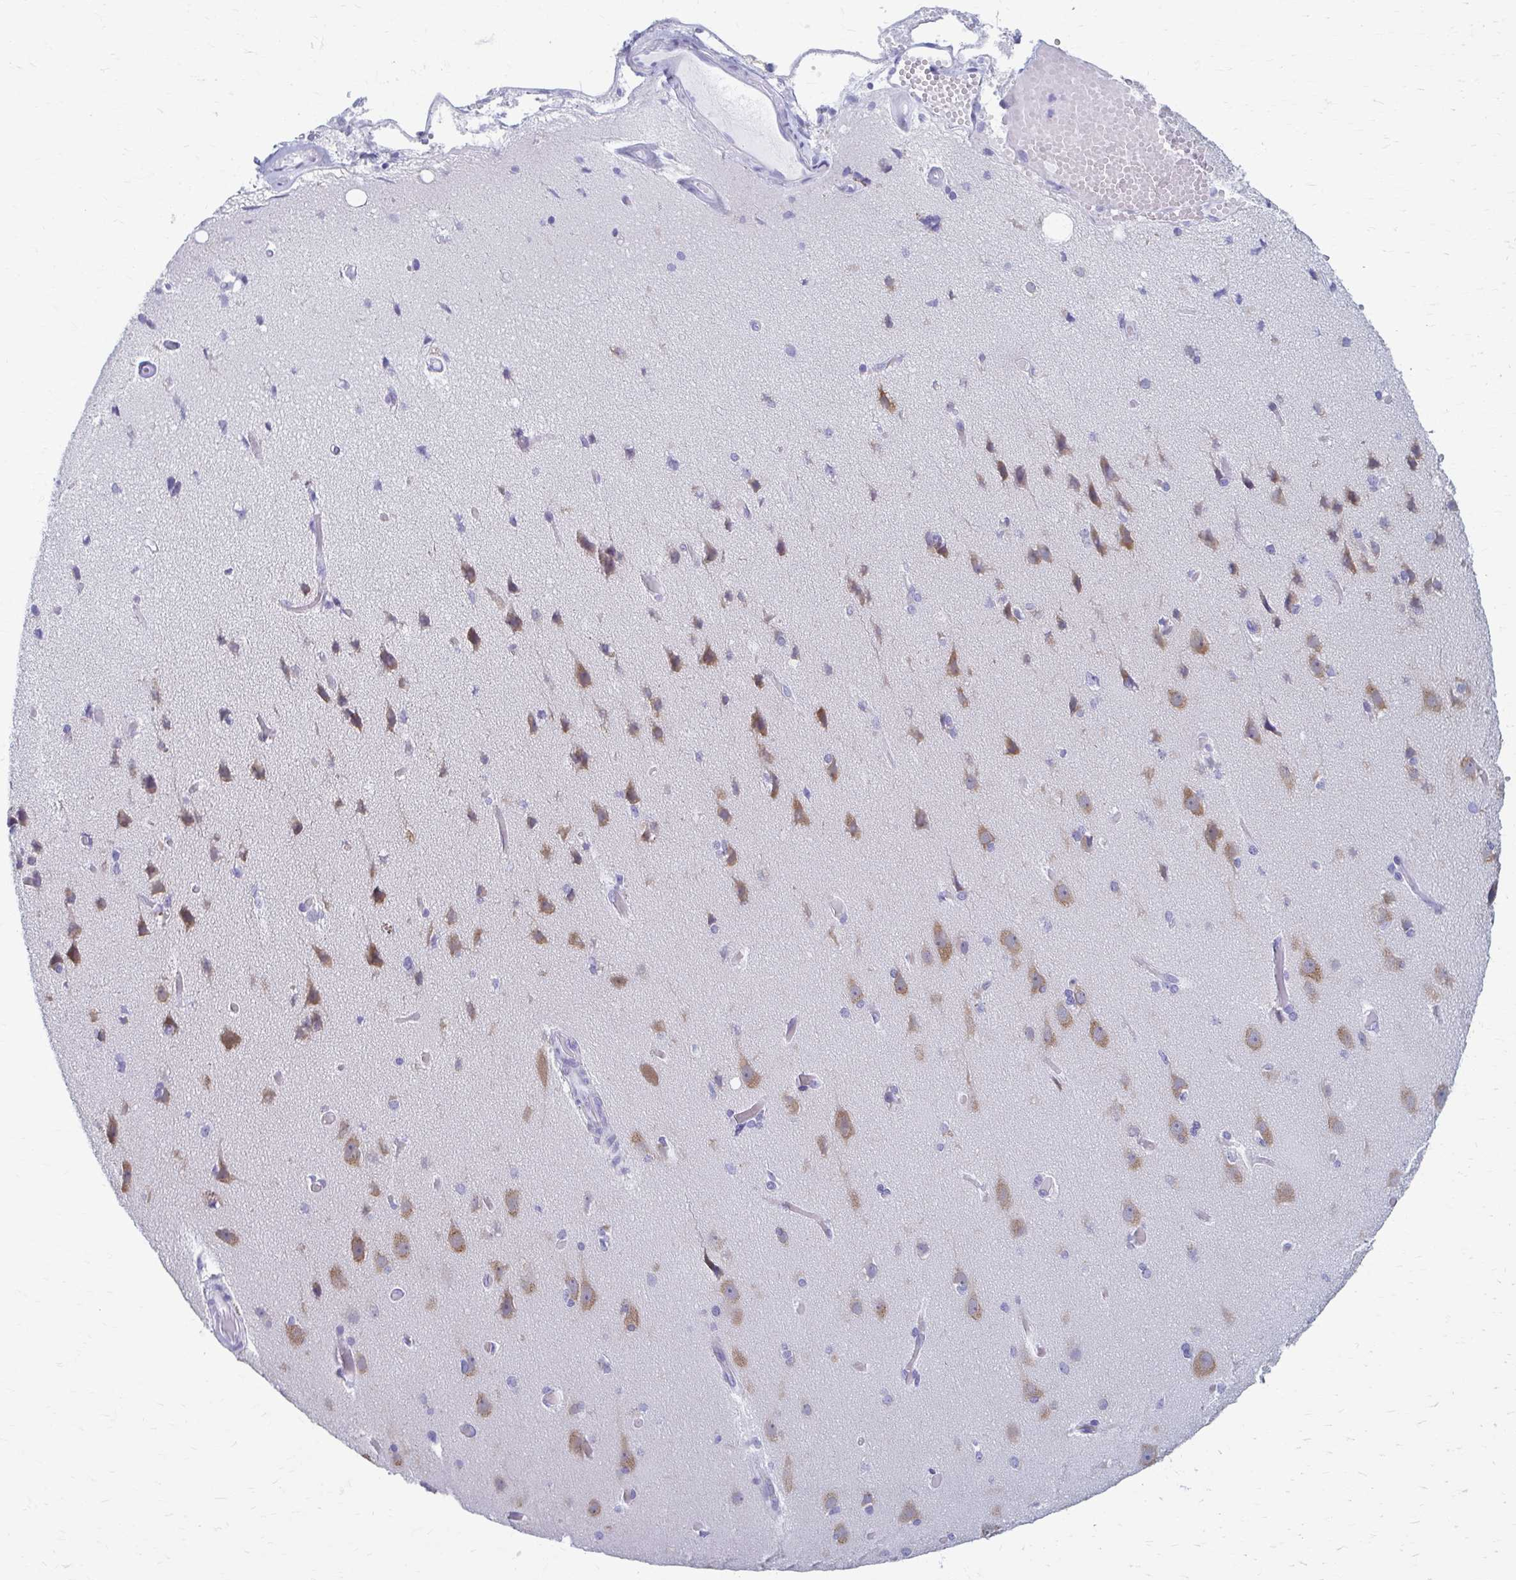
{"staining": {"intensity": "negative", "quantity": "none", "location": "none"}, "tissue": "cerebral cortex", "cell_type": "Endothelial cells", "image_type": "normal", "snomed": [{"axis": "morphology", "description": "Normal tissue, NOS"}, {"axis": "morphology", "description": "Glioma, malignant, High grade"}, {"axis": "topography", "description": "Cerebral cortex"}], "caption": "This is an immunohistochemistry (IHC) image of normal cerebral cortex. There is no expression in endothelial cells.", "gene": "CELF5", "patient": {"sex": "male", "age": 71}}